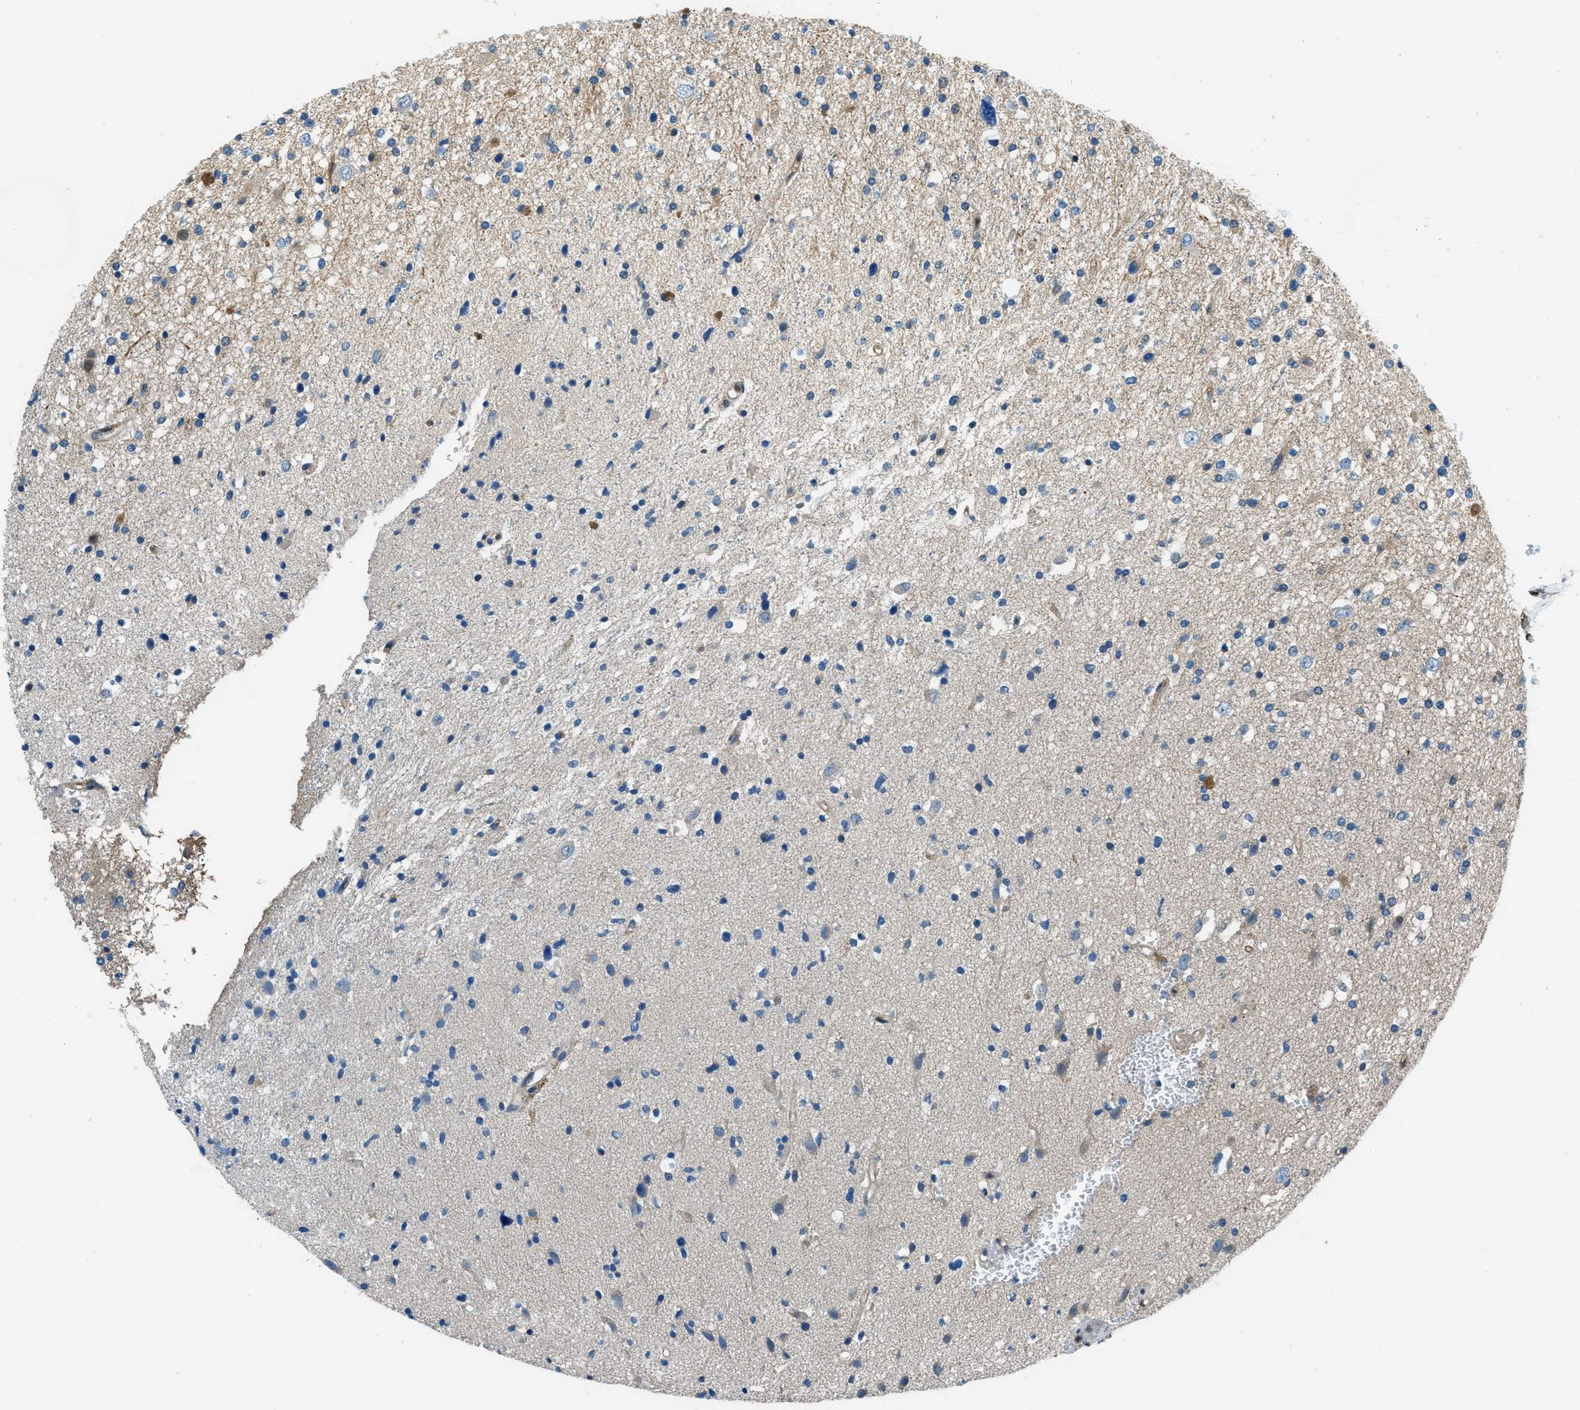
{"staining": {"intensity": "weak", "quantity": "<25%", "location": "cytoplasmic/membranous"}, "tissue": "glioma", "cell_type": "Tumor cells", "image_type": "cancer", "snomed": [{"axis": "morphology", "description": "Glioma, malignant, High grade"}, {"axis": "topography", "description": "Brain"}], "caption": "This is an IHC histopathology image of glioma. There is no expression in tumor cells.", "gene": "HEBP2", "patient": {"sex": "male", "age": 33}}